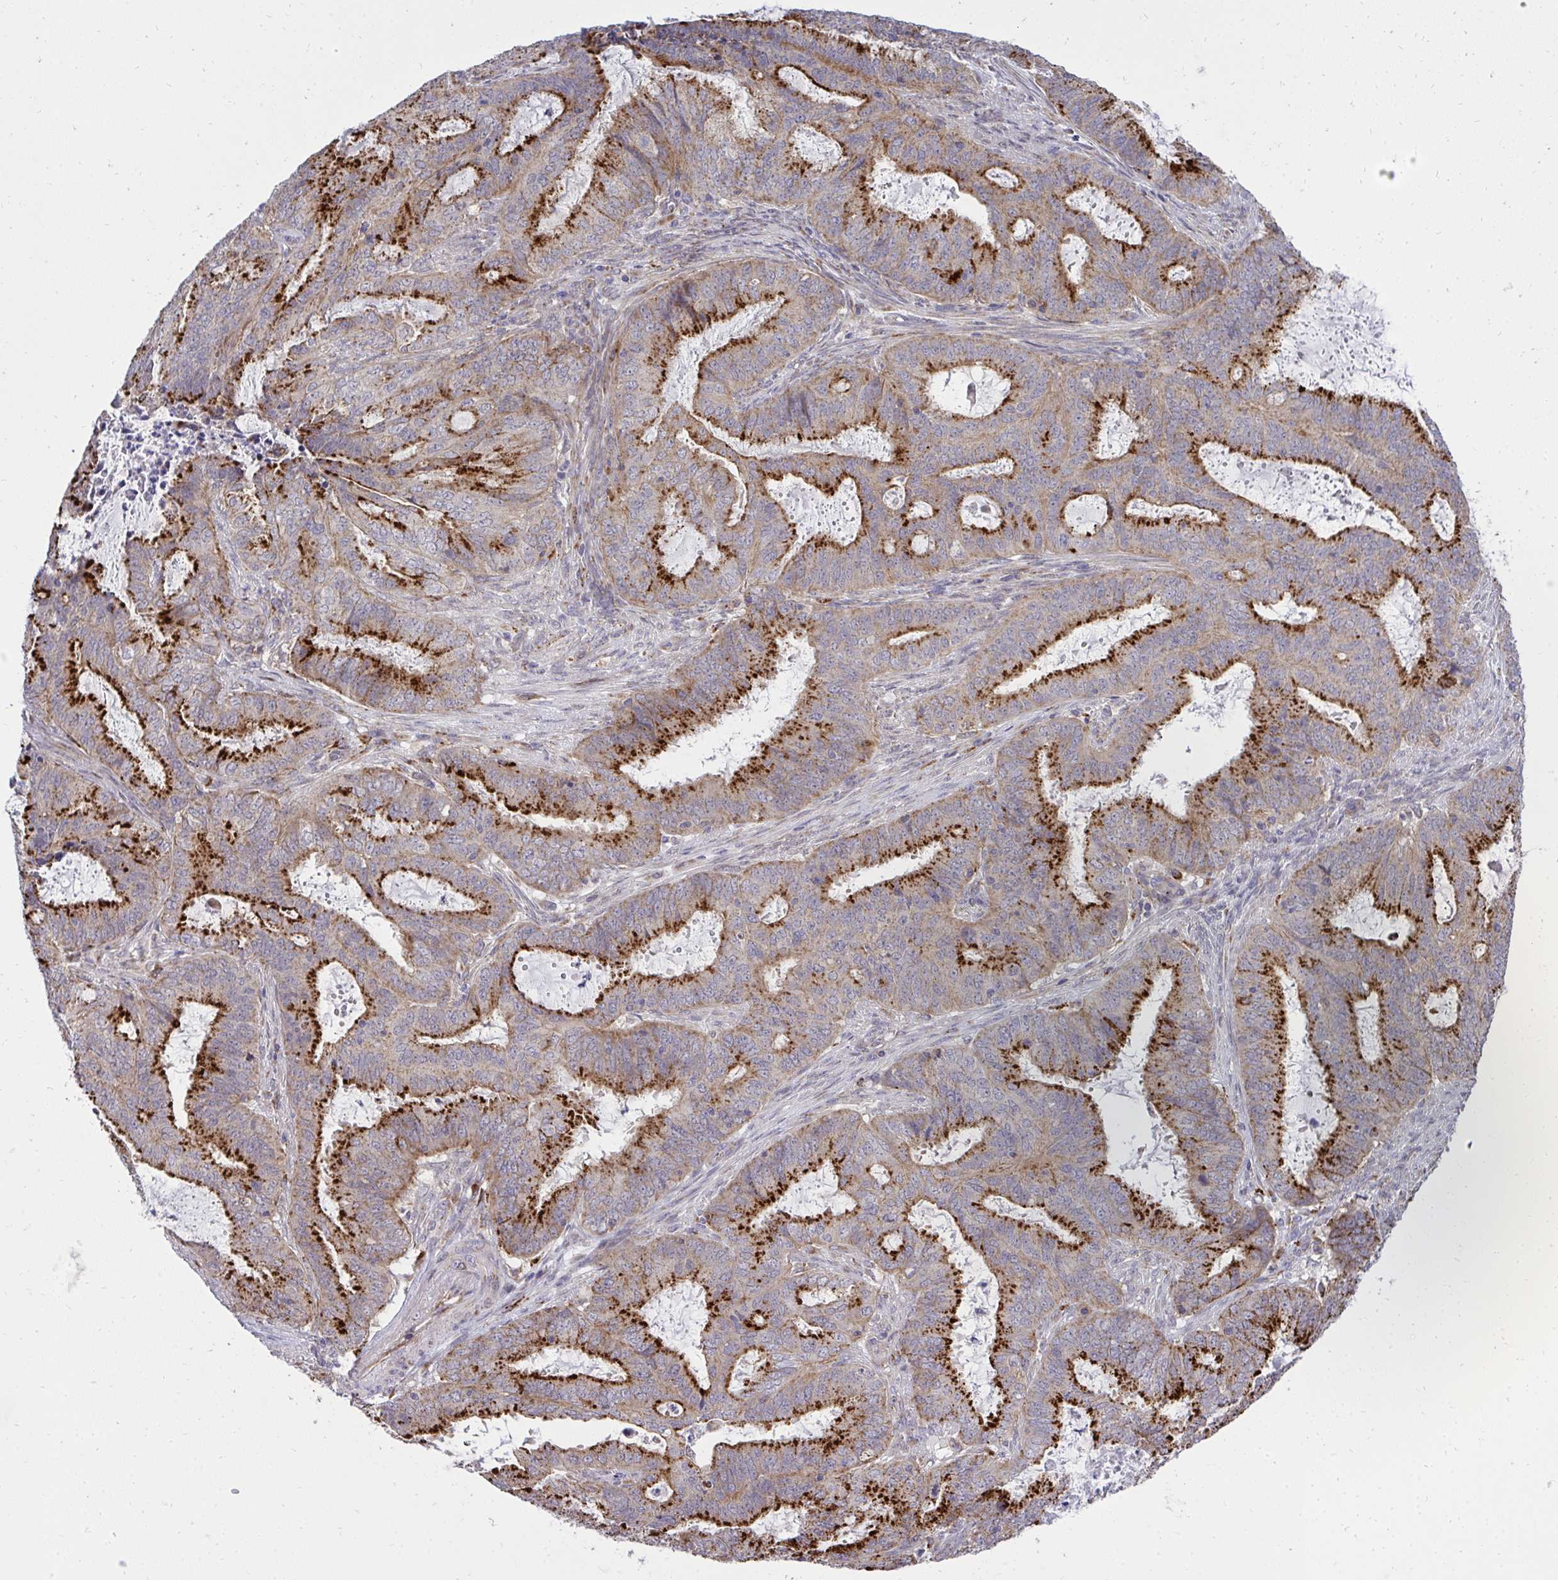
{"staining": {"intensity": "strong", "quantity": "25%-75%", "location": "cytoplasmic/membranous"}, "tissue": "endometrial cancer", "cell_type": "Tumor cells", "image_type": "cancer", "snomed": [{"axis": "morphology", "description": "Adenocarcinoma, NOS"}, {"axis": "topography", "description": "Endometrium"}], "caption": "This histopathology image exhibits IHC staining of endometrial adenocarcinoma, with high strong cytoplasmic/membranous expression in approximately 25%-75% of tumor cells.", "gene": "XAF1", "patient": {"sex": "female", "age": 51}}